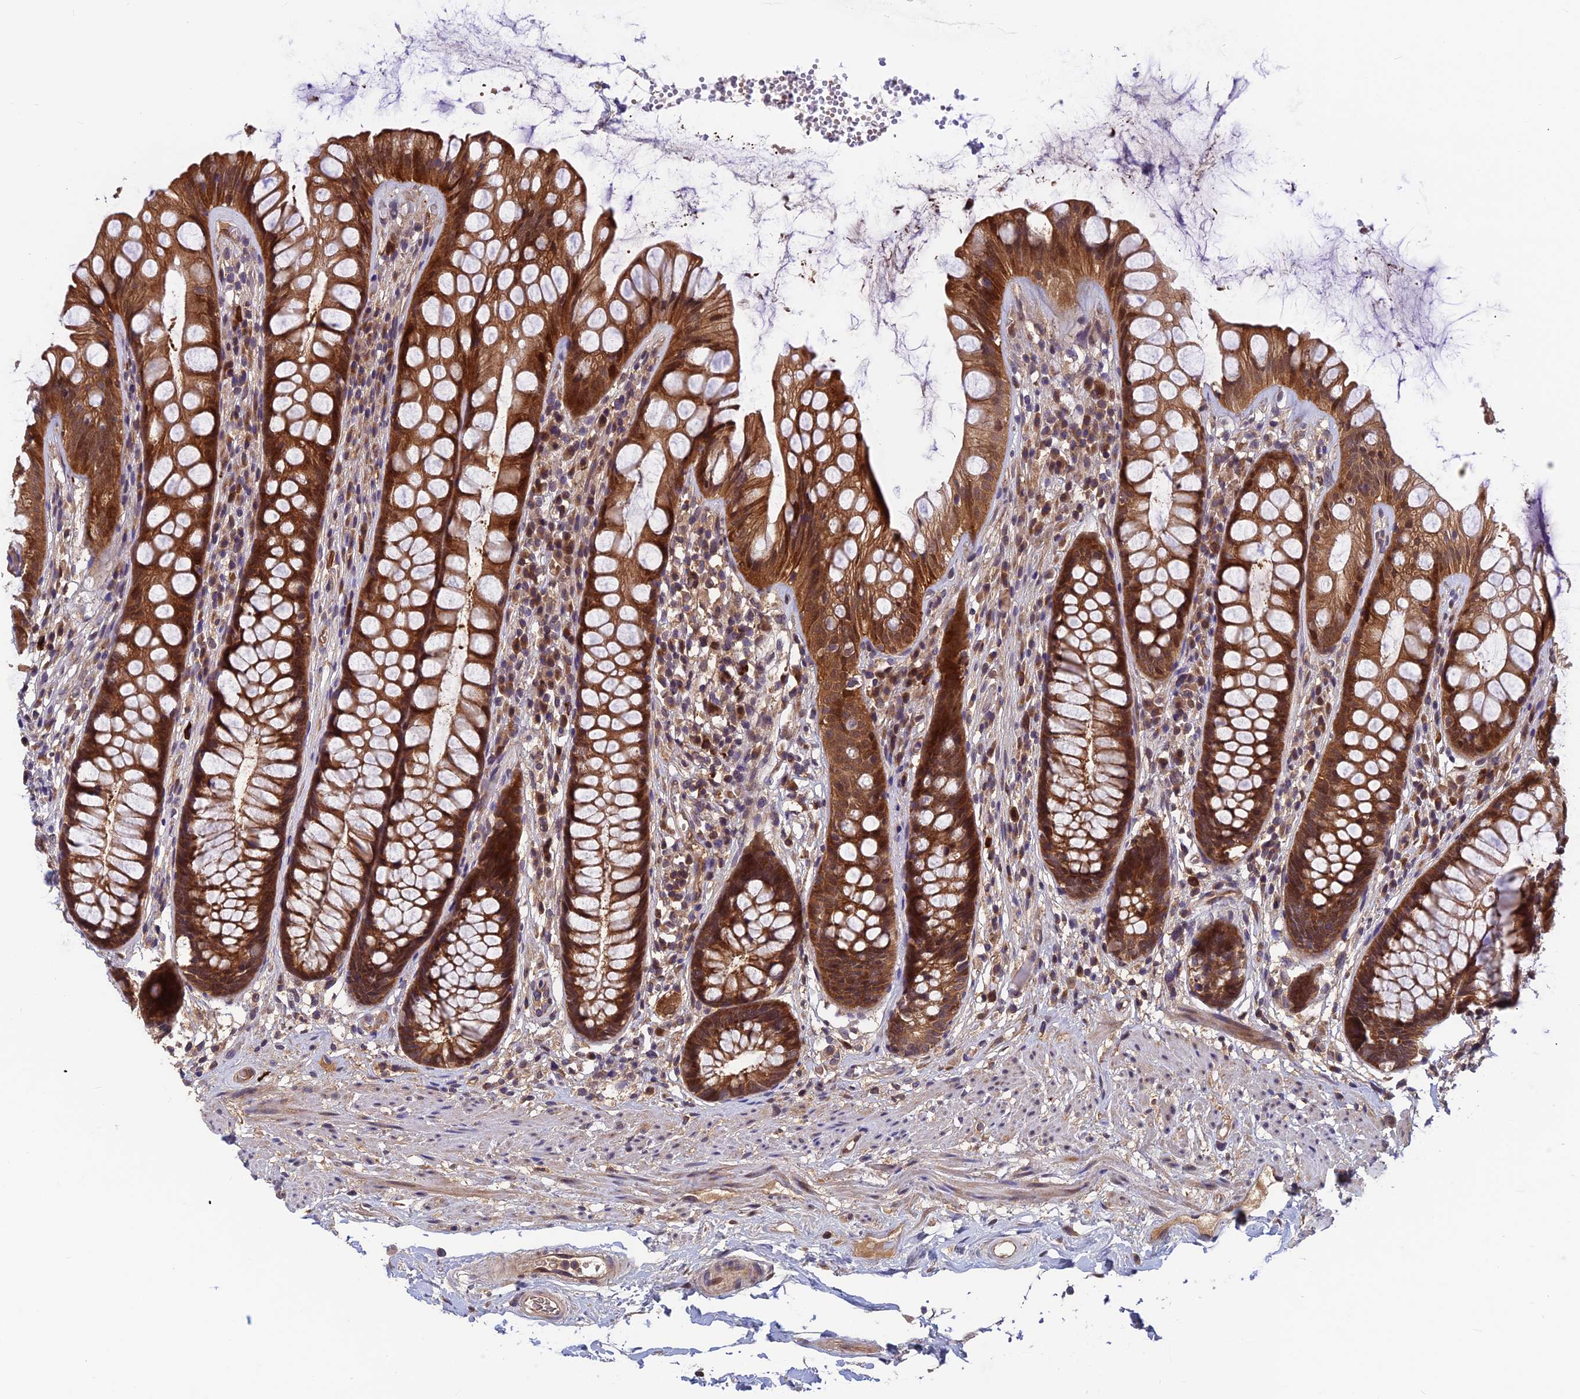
{"staining": {"intensity": "strong", "quantity": ">75%", "location": "cytoplasmic/membranous,nuclear"}, "tissue": "rectum", "cell_type": "Glandular cells", "image_type": "normal", "snomed": [{"axis": "morphology", "description": "Normal tissue, NOS"}, {"axis": "topography", "description": "Rectum"}], "caption": "A photomicrograph showing strong cytoplasmic/membranous,nuclear expression in approximately >75% of glandular cells in normal rectum, as visualized by brown immunohistochemical staining.", "gene": "CCDC15", "patient": {"sex": "male", "age": 74}}